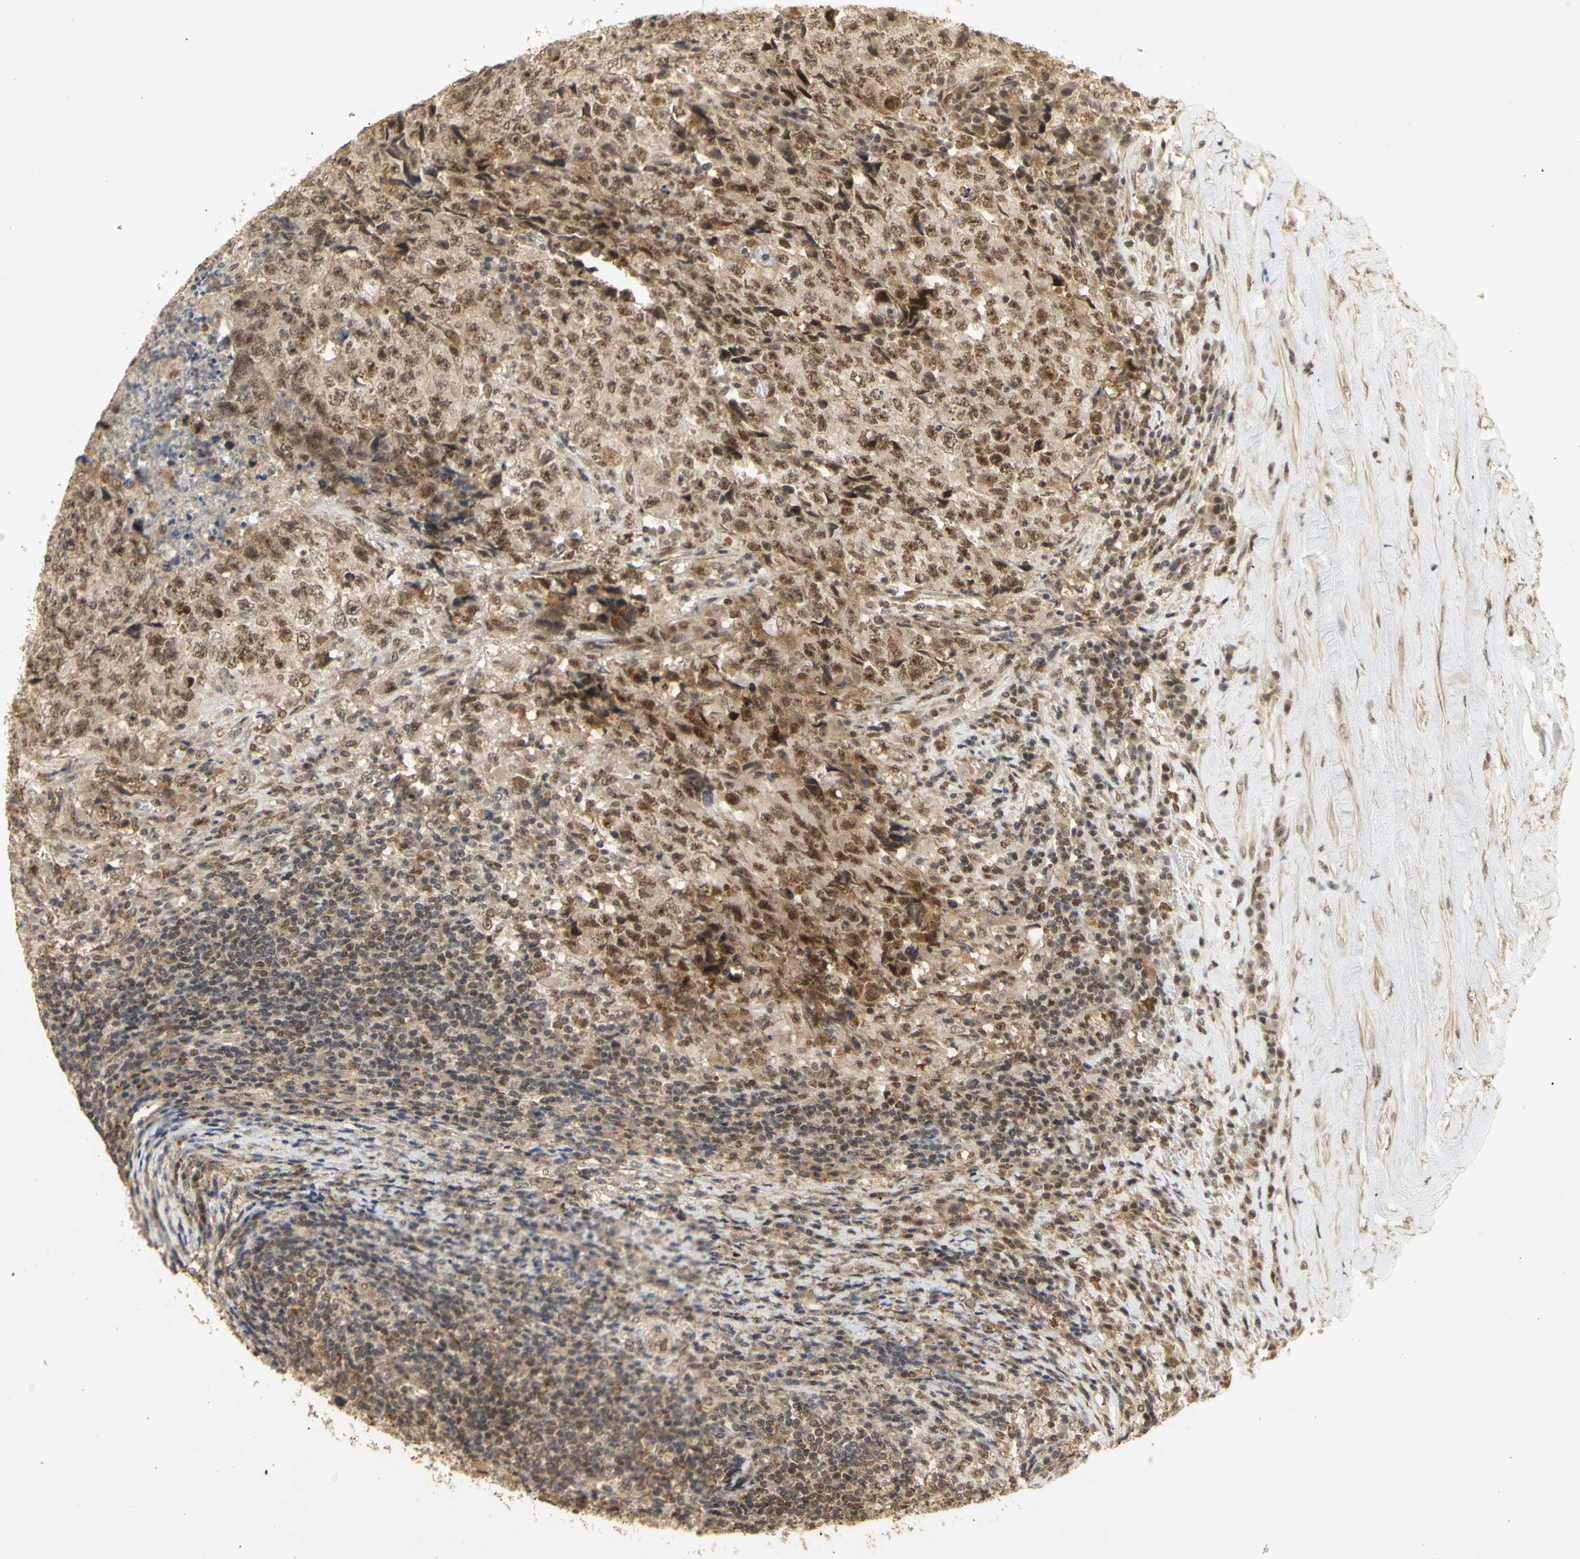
{"staining": {"intensity": "moderate", "quantity": ">75%", "location": "cytoplasmic/membranous,nuclear"}, "tissue": "testis cancer", "cell_type": "Tumor cells", "image_type": "cancer", "snomed": [{"axis": "morphology", "description": "Necrosis, NOS"}, {"axis": "morphology", "description": "Carcinoma, Embryonal, NOS"}, {"axis": "topography", "description": "Testis"}], "caption": "Testis embryonal carcinoma stained with a protein marker shows moderate staining in tumor cells.", "gene": "GTF2E2", "patient": {"sex": "male", "age": 19}}